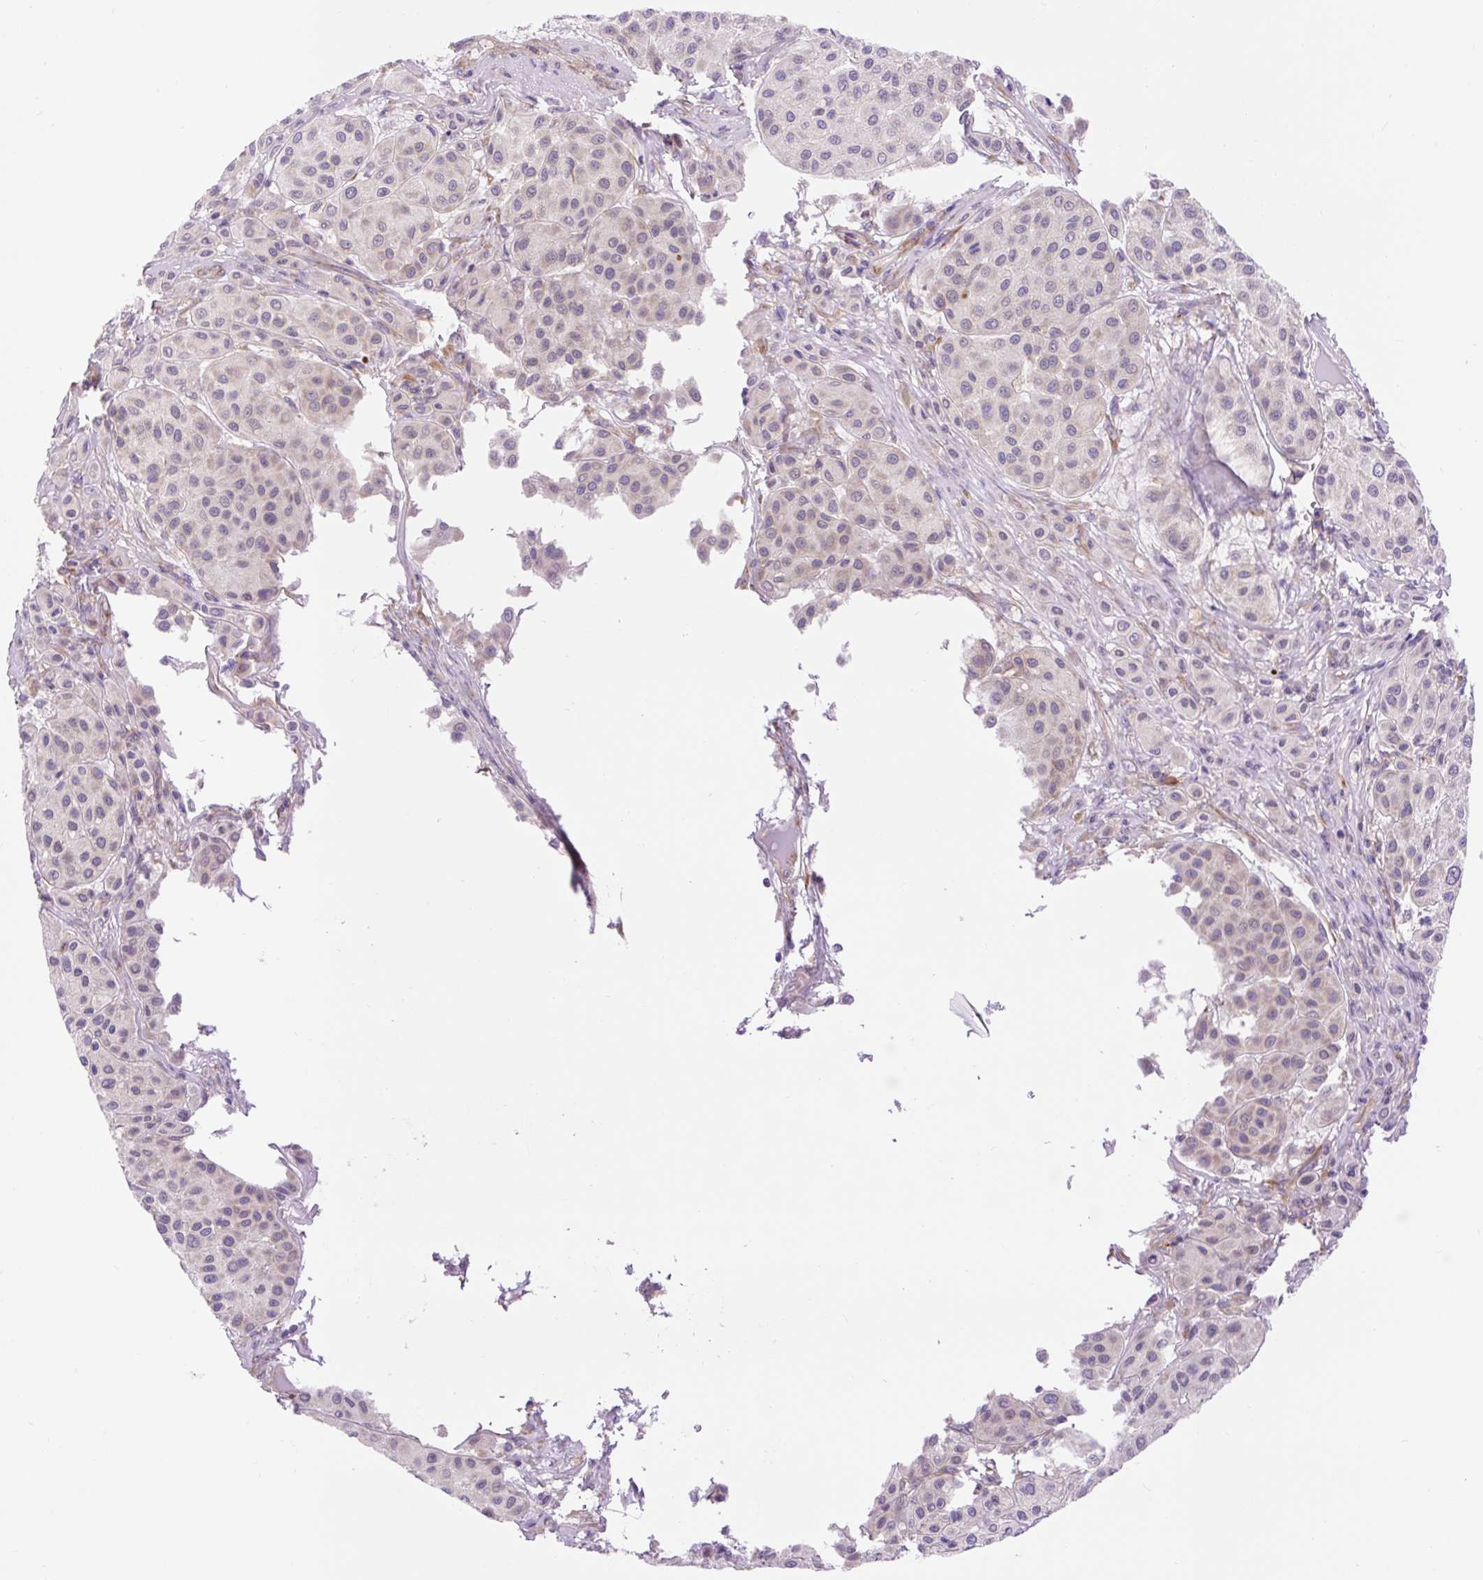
{"staining": {"intensity": "negative", "quantity": "none", "location": "none"}, "tissue": "melanoma", "cell_type": "Tumor cells", "image_type": "cancer", "snomed": [{"axis": "morphology", "description": "Malignant melanoma, Metastatic site"}, {"axis": "topography", "description": "Smooth muscle"}], "caption": "Melanoma stained for a protein using IHC demonstrates no positivity tumor cells.", "gene": "GPR45", "patient": {"sex": "male", "age": 41}}